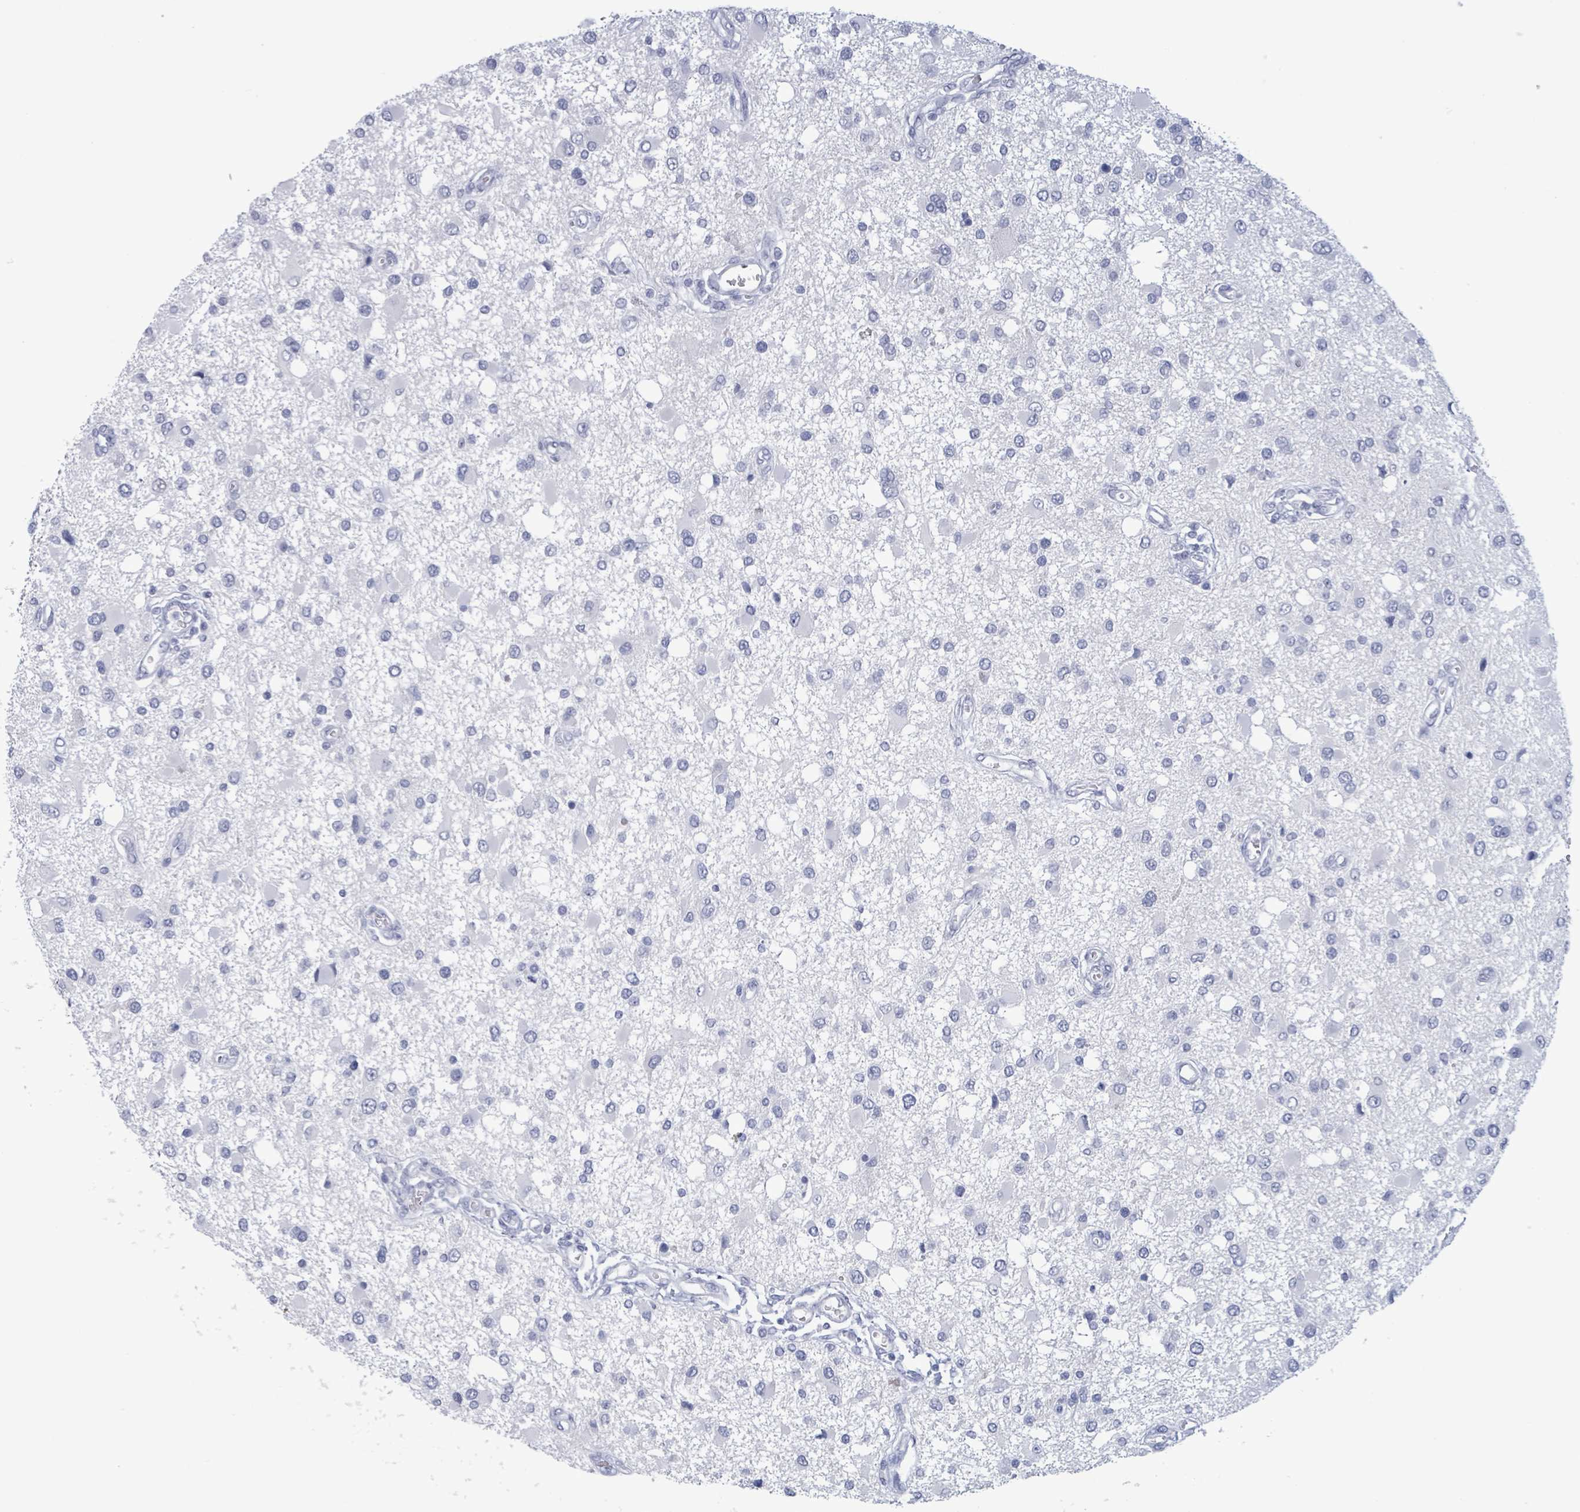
{"staining": {"intensity": "negative", "quantity": "none", "location": "none"}, "tissue": "glioma", "cell_type": "Tumor cells", "image_type": "cancer", "snomed": [{"axis": "morphology", "description": "Glioma, malignant, High grade"}, {"axis": "topography", "description": "Brain"}], "caption": "This is an immunohistochemistry (IHC) photomicrograph of human malignant high-grade glioma. There is no positivity in tumor cells.", "gene": "NKX2-1", "patient": {"sex": "male", "age": 53}}